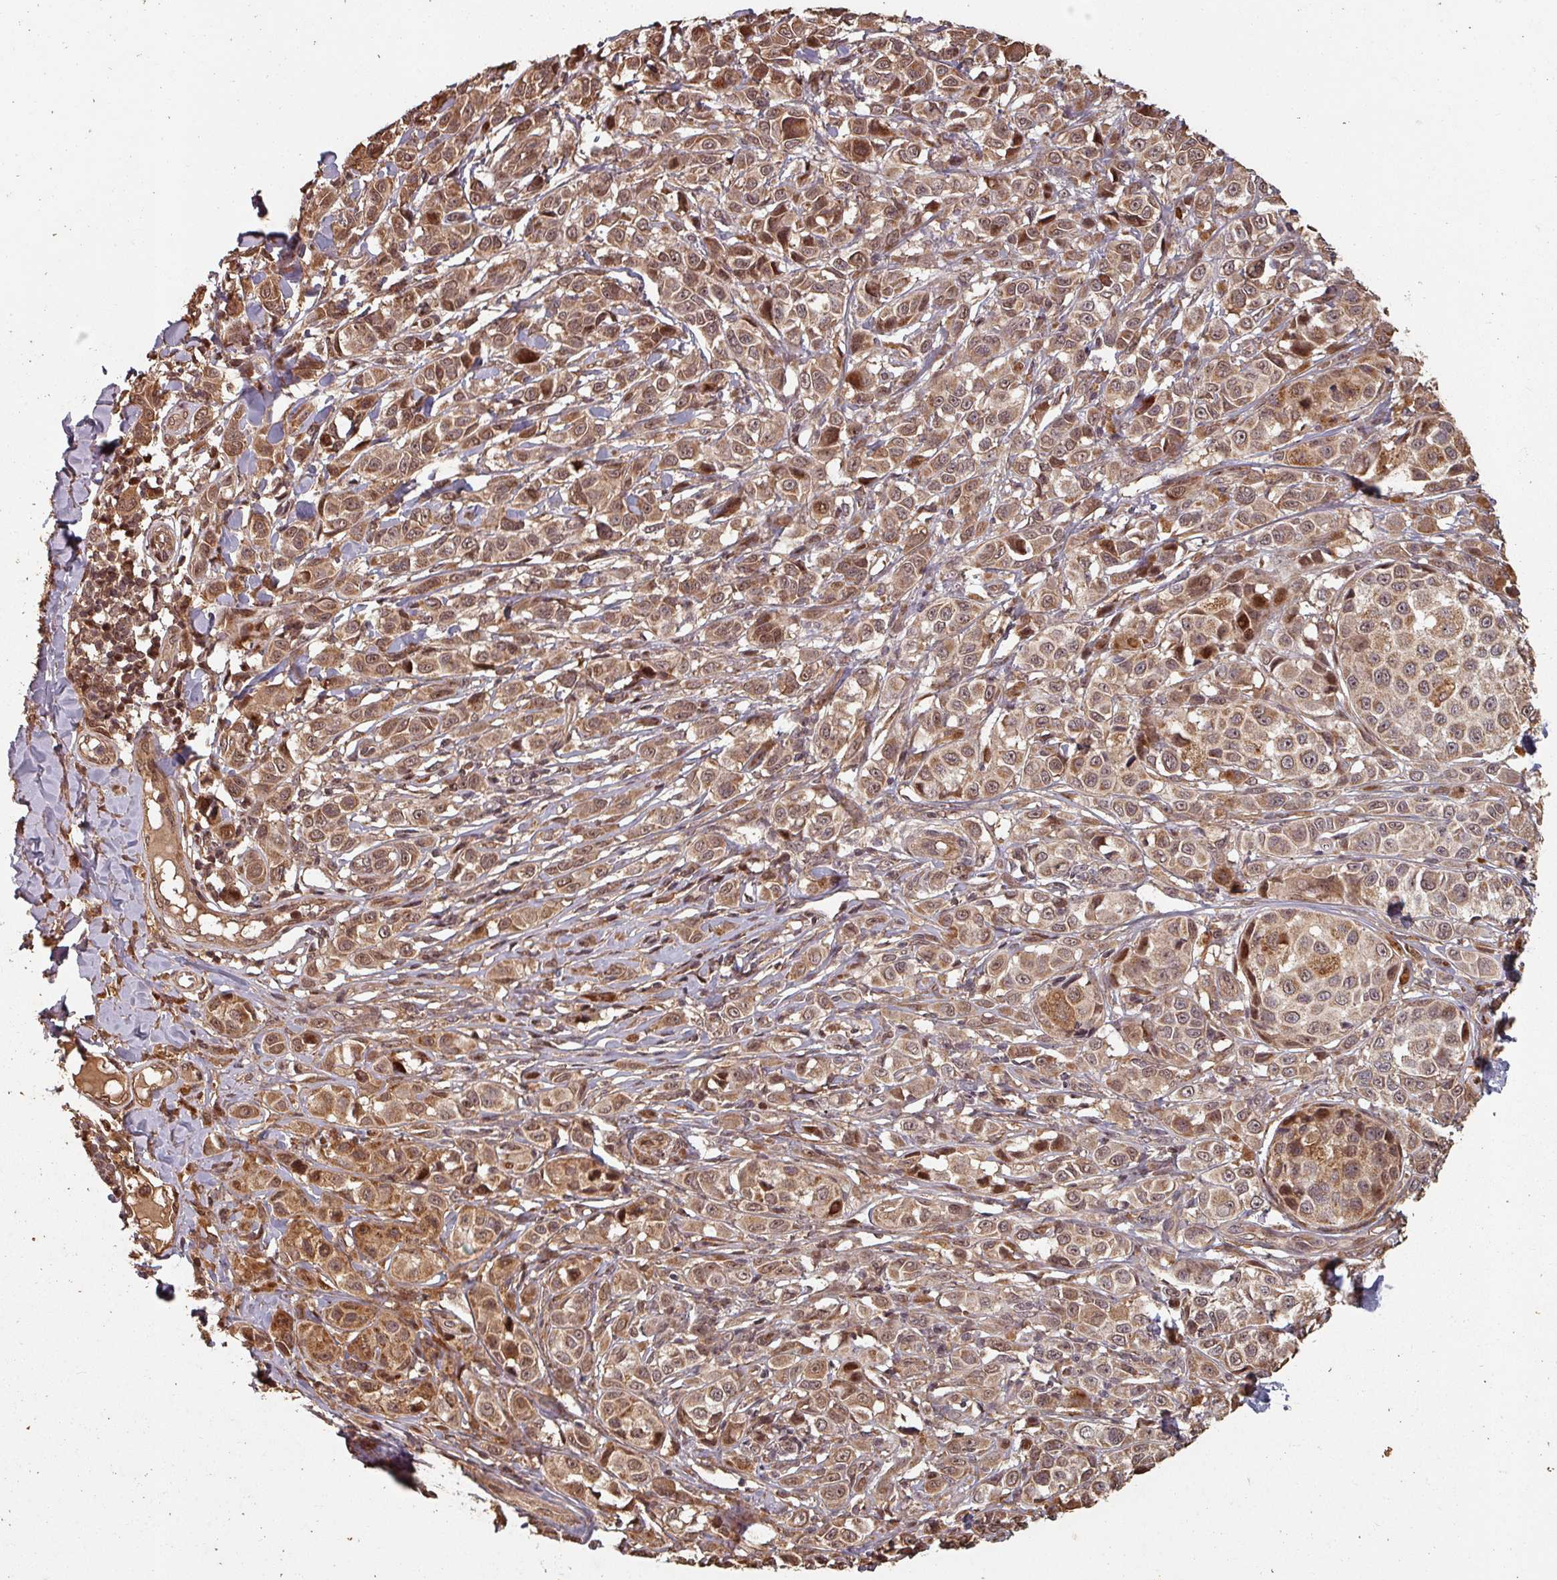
{"staining": {"intensity": "moderate", "quantity": ">75%", "location": "cytoplasmic/membranous,nuclear"}, "tissue": "melanoma", "cell_type": "Tumor cells", "image_type": "cancer", "snomed": [{"axis": "morphology", "description": "Malignant melanoma, NOS"}, {"axis": "topography", "description": "Skin"}], "caption": "Melanoma stained with IHC reveals moderate cytoplasmic/membranous and nuclear staining in approximately >75% of tumor cells.", "gene": "EID1", "patient": {"sex": "male", "age": 39}}